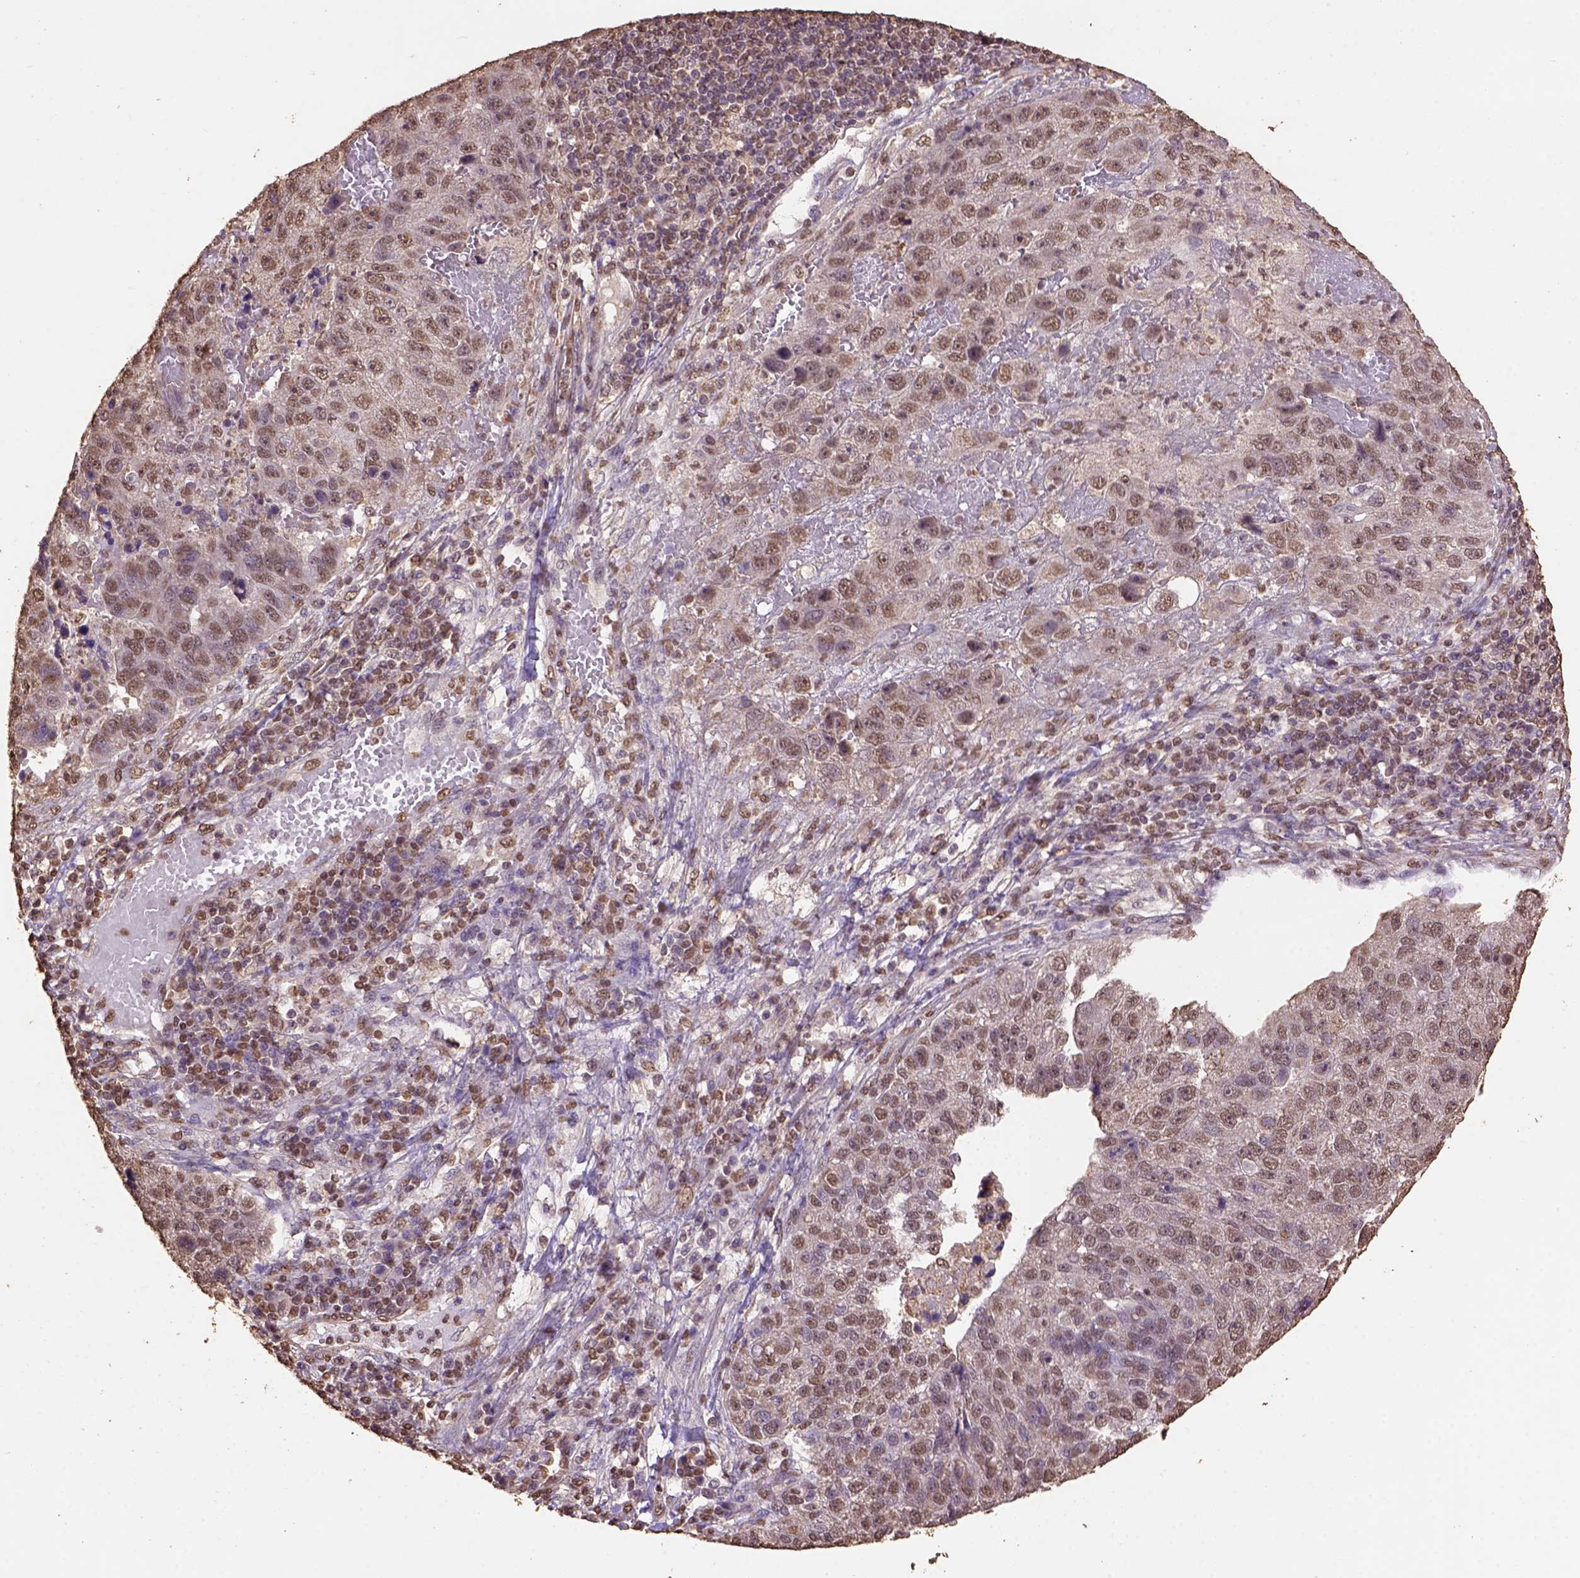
{"staining": {"intensity": "moderate", "quantity": ">75%", "location": "nuclear"}, "tissue": "pancreatic cancer", "cell_type": "Tumor cells", "image_type": "cancer", "snomed": [{"axis": "morphology", "description": "Adenocarcinoma, NOS"}, {"axis": "topography", "description": "Pancreas"}], "caption": "Approximately >75% of tumor cells in human pancreatic cancer (adenocarcinoma) demonstrate moderate nuclear protein positivity as visualized by brown immunohistochemical staining.", "gene": "CSTF2T", "patient": {"sex": "female", "age": 61}}